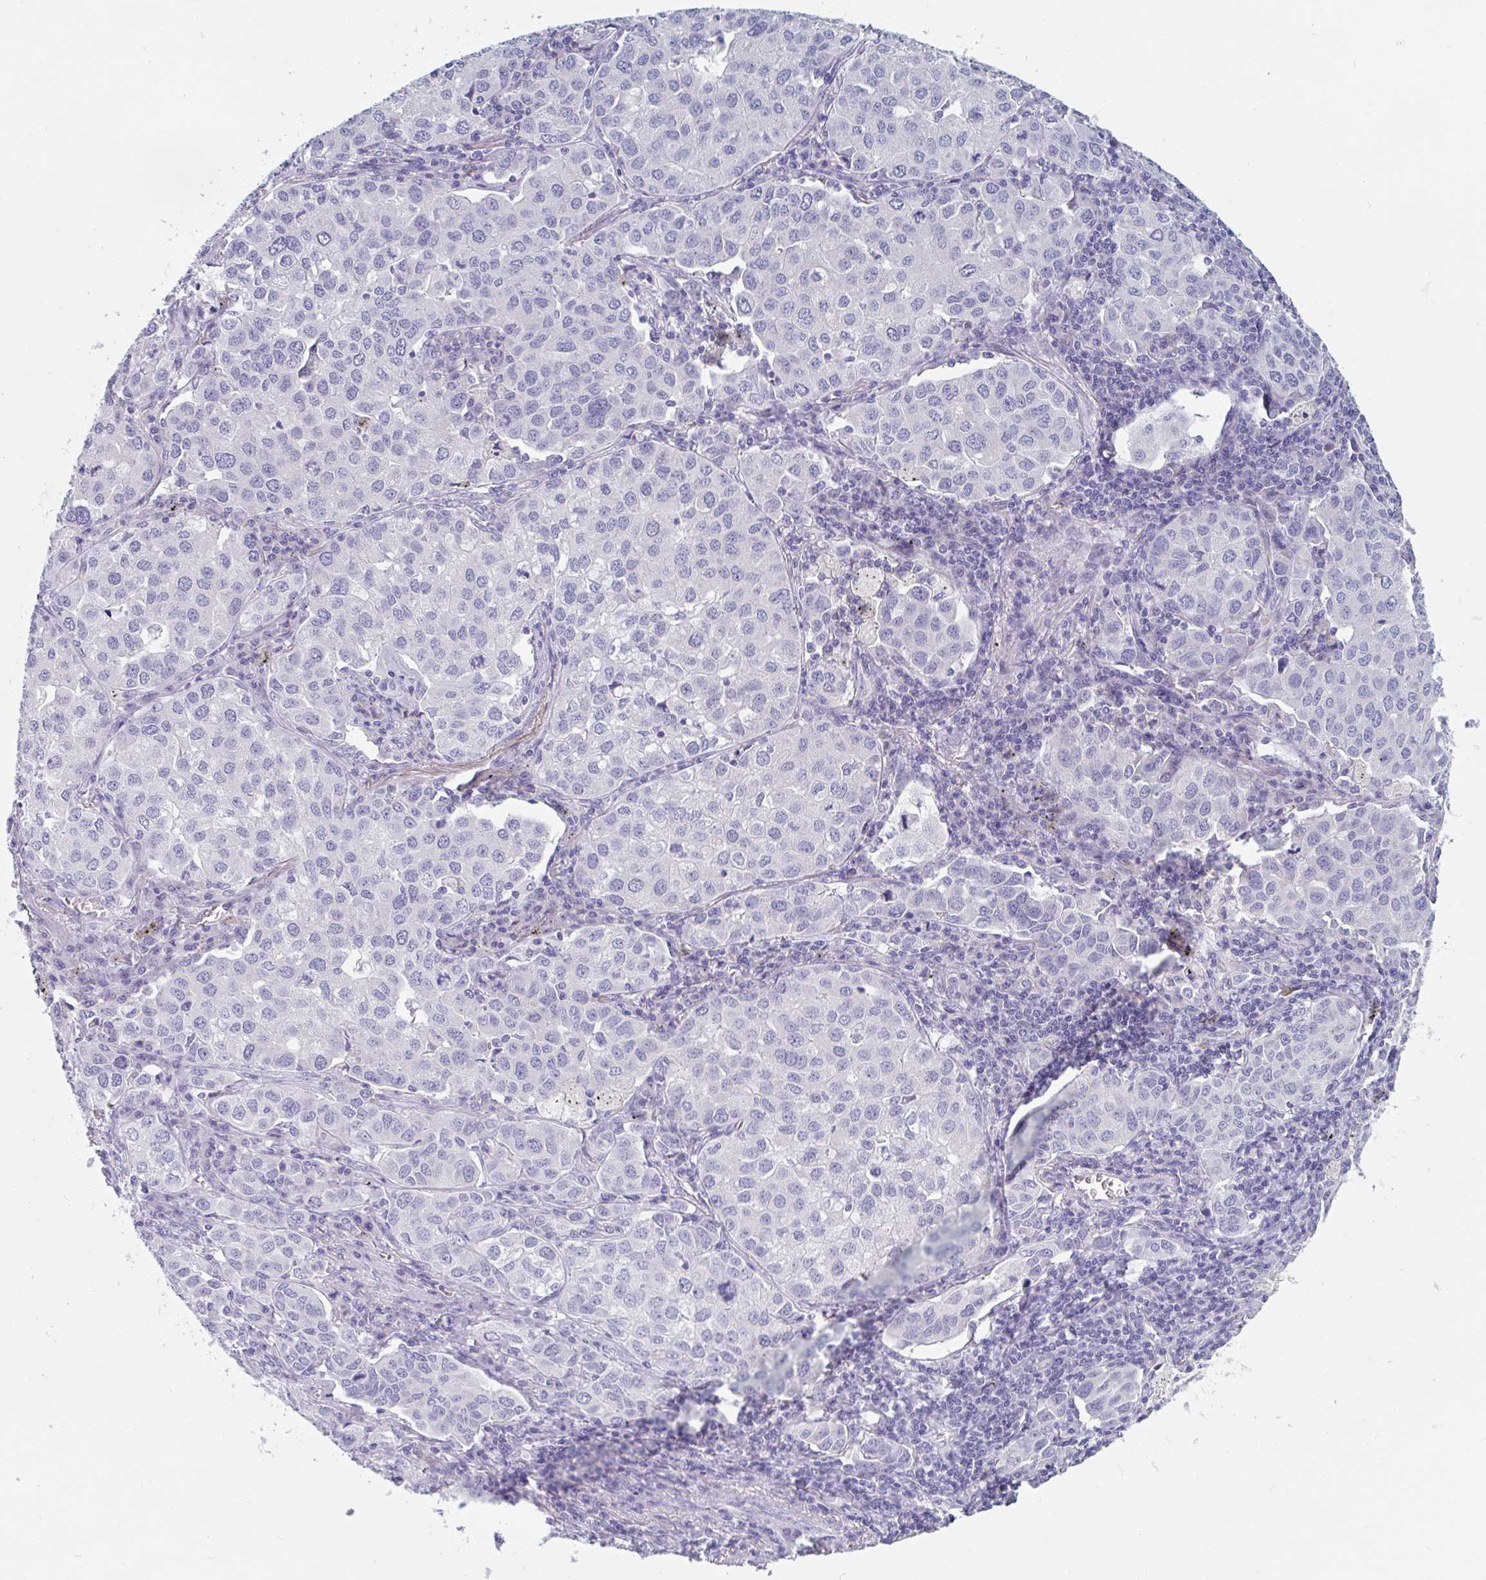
{"staining": {"intensity": "negative", "quantity": "none", "location": "none"}, "tissue": "lung cancer", "cell_type": "Tumor cells", "image_type": "cancer", "snomed": [{"axis": "morphology", "description": "Adenocarcinoma, NOS"}, {"axis": "morphology", "description": "Adenocarcinoma, metastatic, NOS"}, {"axis": "topography", "description": "Lymph node"}, {"axis": "topography", "description": "Lung"}], "caption": "Immunohistochemistry (IHC) histopathology image of neoplastic tissue: human lung cancer stained with DAB (3,3'-diaminobenzidine) shows no significant protein staining in tumor cells.", "gene": "ABHD16A", "patient": {"sex": "female", "age": 65}}